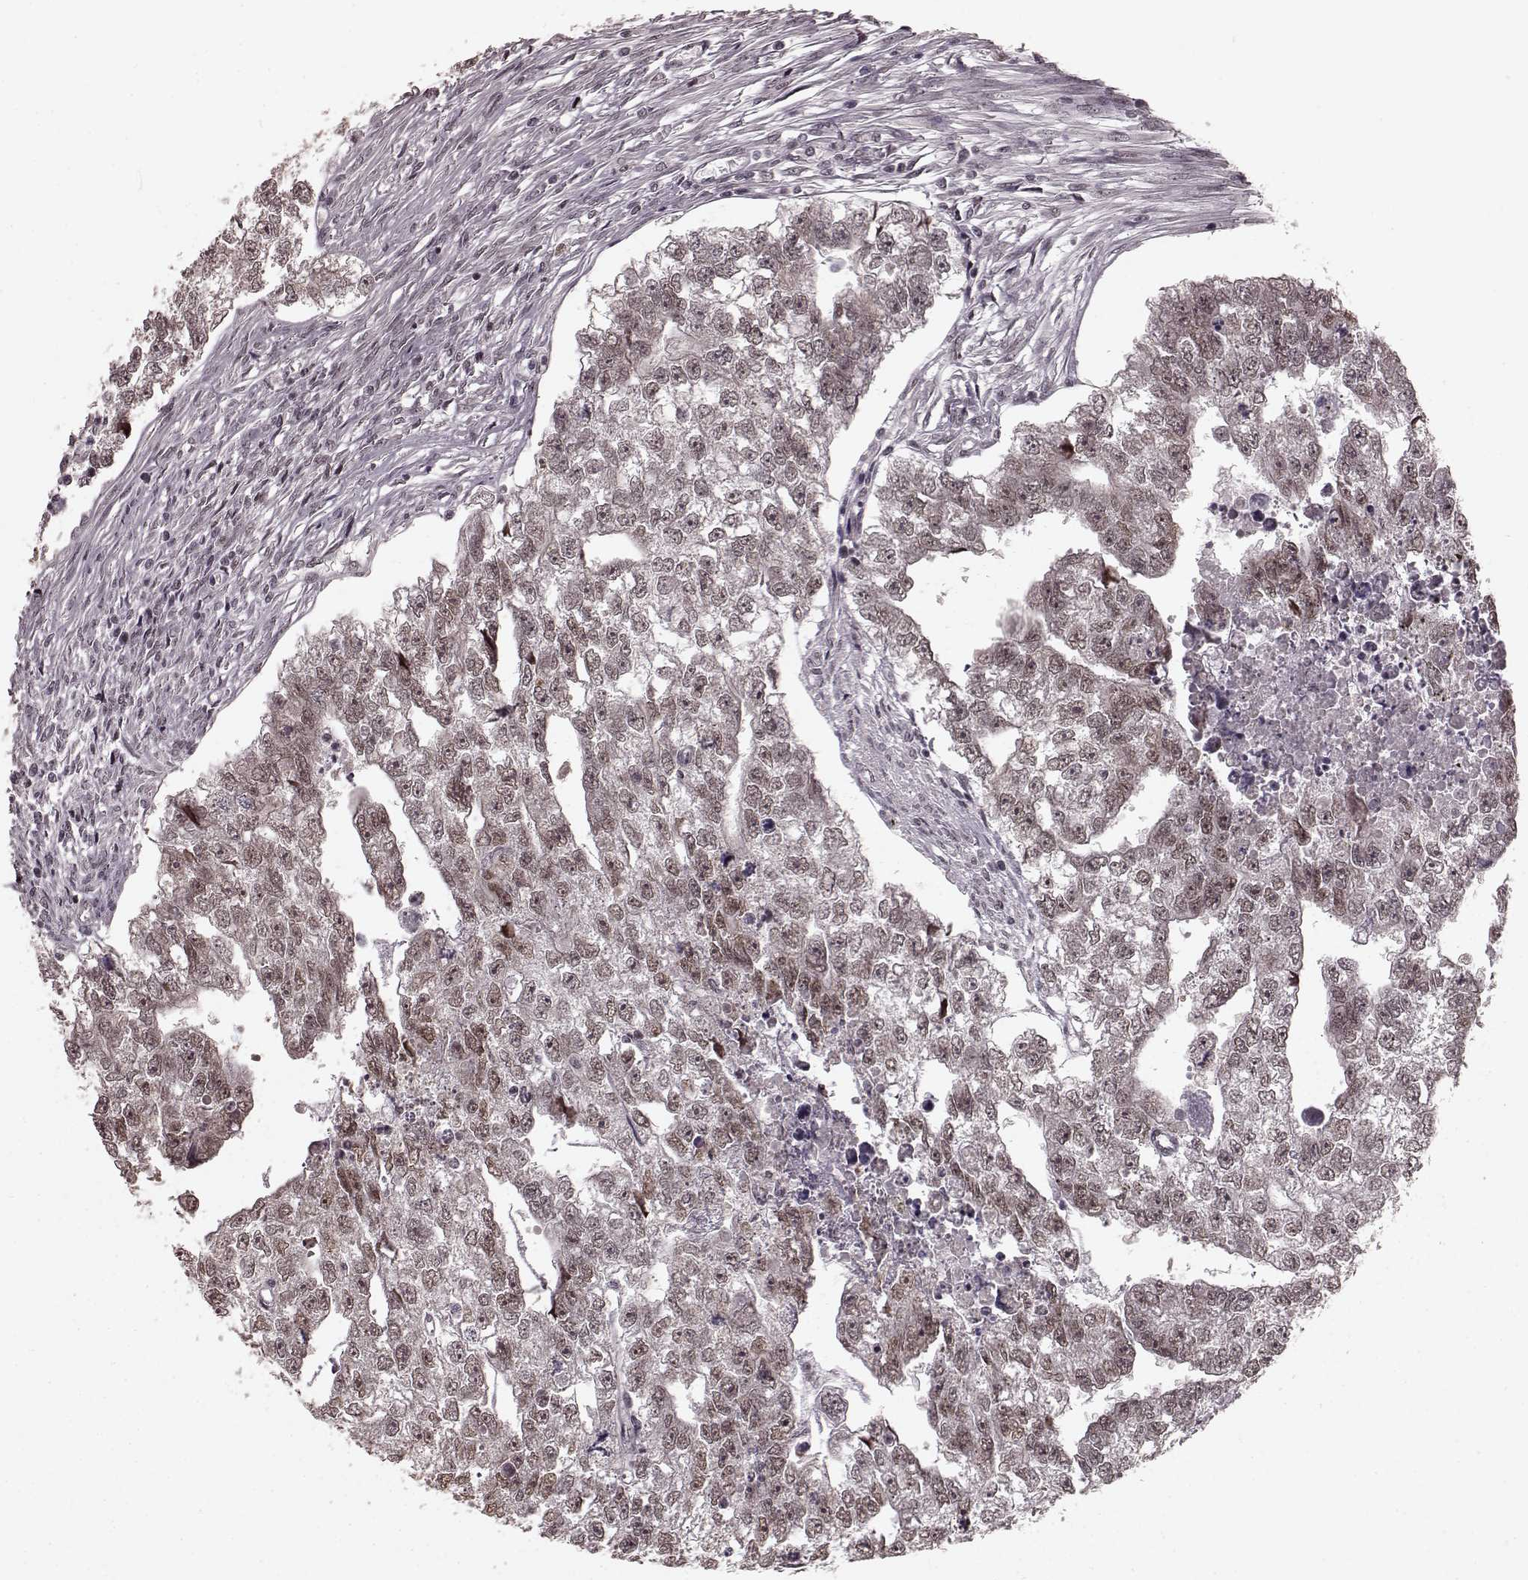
{"staining": {"intensity": "weak", "quantity": ">75%", "location": "cytoplasmic/membranous,nuclear"}, "tissue": "testis cancer", "cell_type": "Tumor cells", "image_type": "cancer", "snomed": [{"axis": "morphology", "description": "Carcinoma, Embryonal, NOS"}, {"axis": "morphology", "description": "Teratoma, malignant, NOS"}, {"axis": "topography", "description": "Testis"}], "caption": "Brown immunohistochemical staining in testis embryonal carcinoma demonstrates weak cytoplasmic/membranous and nuclear expression in approximately >75% of tumor cells. (IHC, brightfield microscopy, high magnification).", "gene": "PLCB4", "patient": {"sex": "male", "age": 44}}